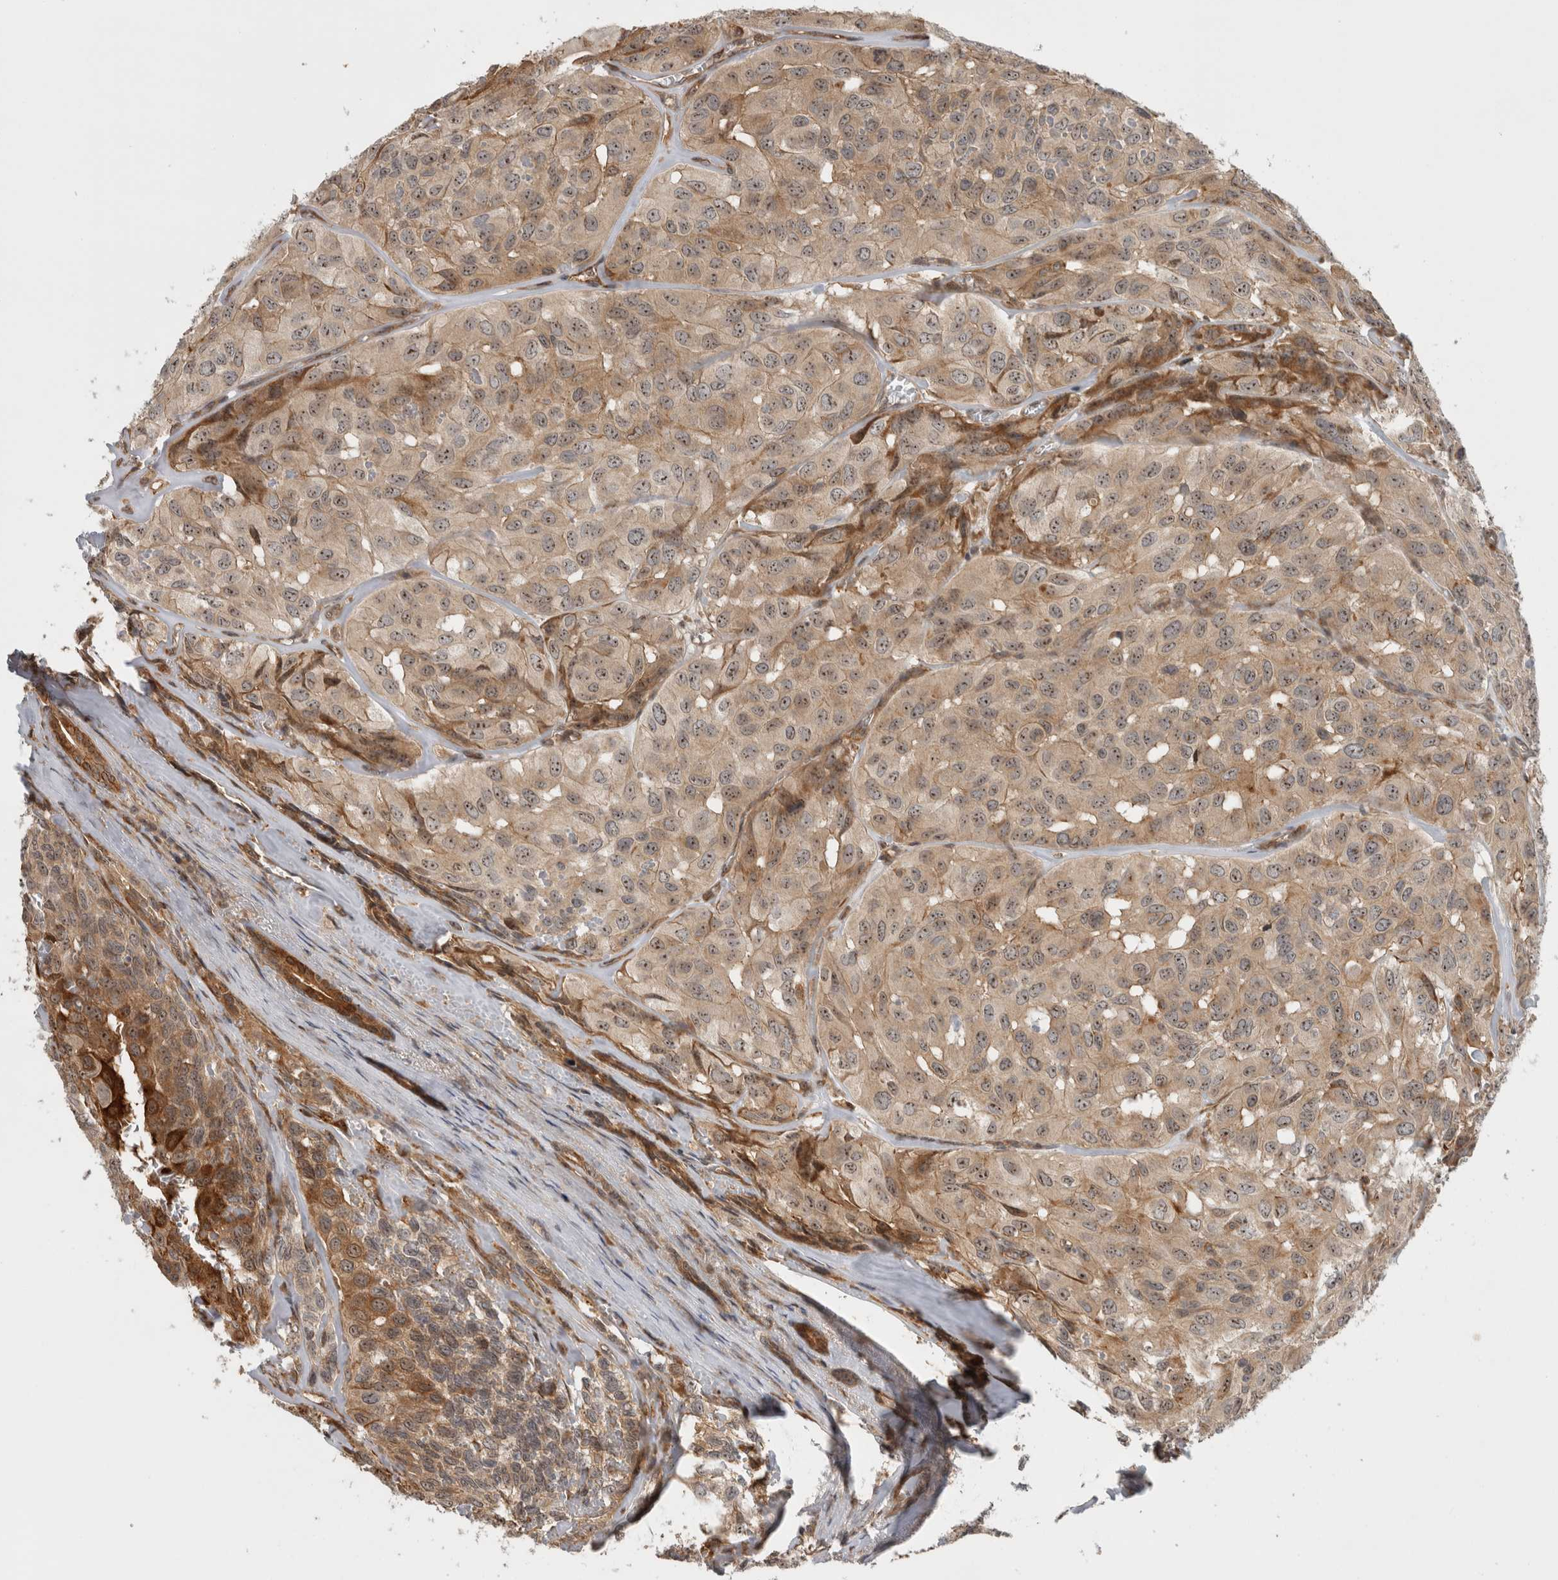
{"staining": {"intensity": "moderate", "quantity": ">75%", "location": "cytoplasmic/membranous,nuclear"}, "tissue": "head and neck cancer", "cell_type": "Tumor cells", "image_type": "cancer", "snomed": [{"axis": "morphology", "description": "Adenocarcinoma, NOS"}, {"axis": "topography", "description": "Salivary gland, NOS"}, {"axis": "topography", "description": "Head-Neck"}], "caption": "Immunohistochemical staining of head and neck adenocarcinoma shows moderate cytoplasmic/membranous and nuclear protein staining in approximately >75% of tumor cells. (DAB (3,3'-diaminobenzidine) IHC, brown staining for protein, blue staining for nuclei).", "gene": "WASF2", "patient": {"sex": "female", "age": 76}}